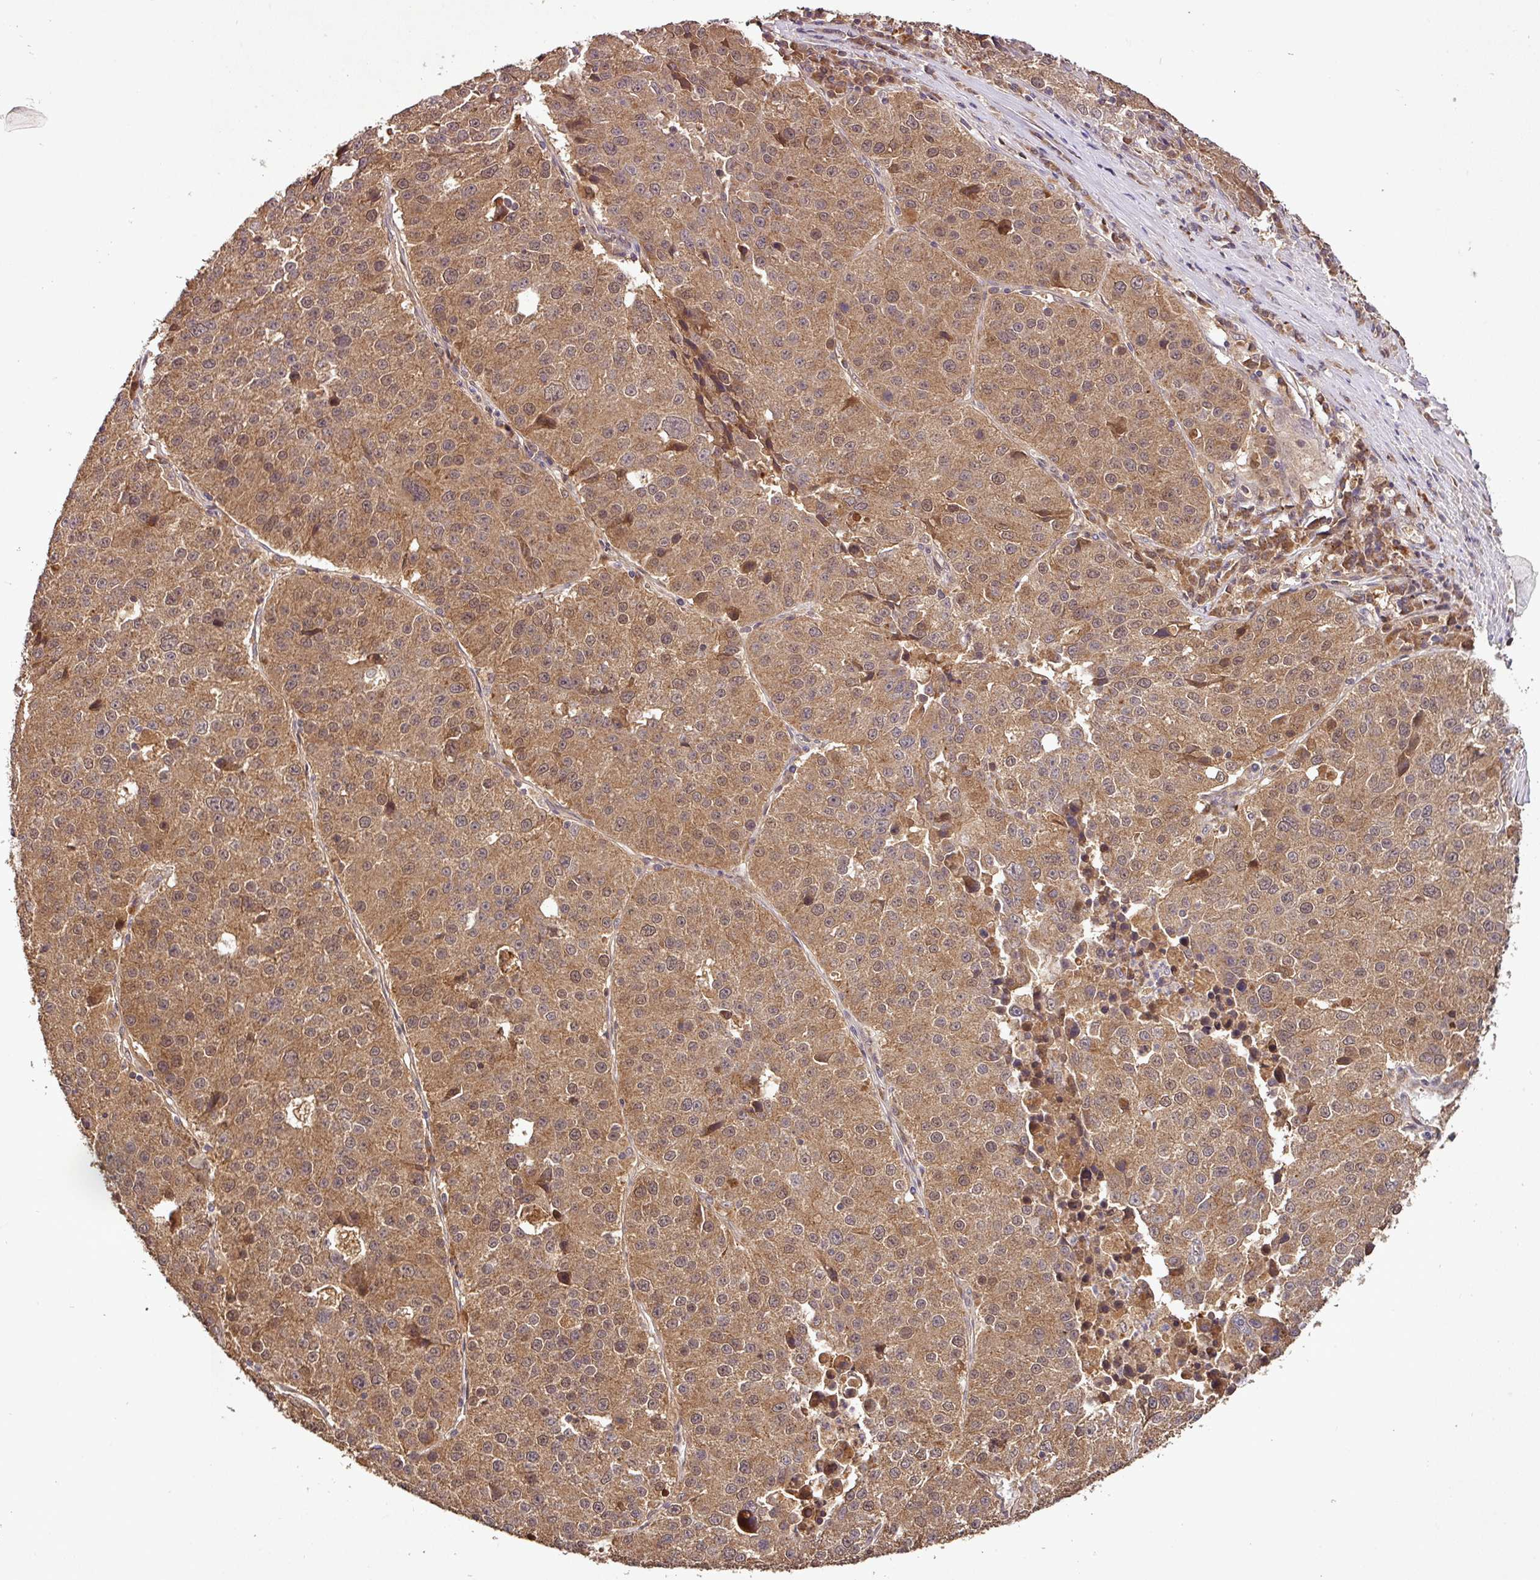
{"staining": {"intensity": "moderate", "quantity": ">75%", "location": "cytoplasmic/membranous,nuclear"}, "tissue": "stomach cancer", "cell_type": "Tumor cells", "image_type": "cancer", "snomed": [{"axis": "morphology", "description": "Adenocarcinoma, NOS"}, {"axis": "topography", "description": "Stomach"}], "caption": "A micrograph showing moderate cytoplasmic/membranous and nuclear staining in approximately >75% of tumor cells in stomach cancer (adenocarcinoma), as visualized by brown immunohistochemical staining.", "gene": "FAIM", "patient": {"sex": "male", "age": 71}}